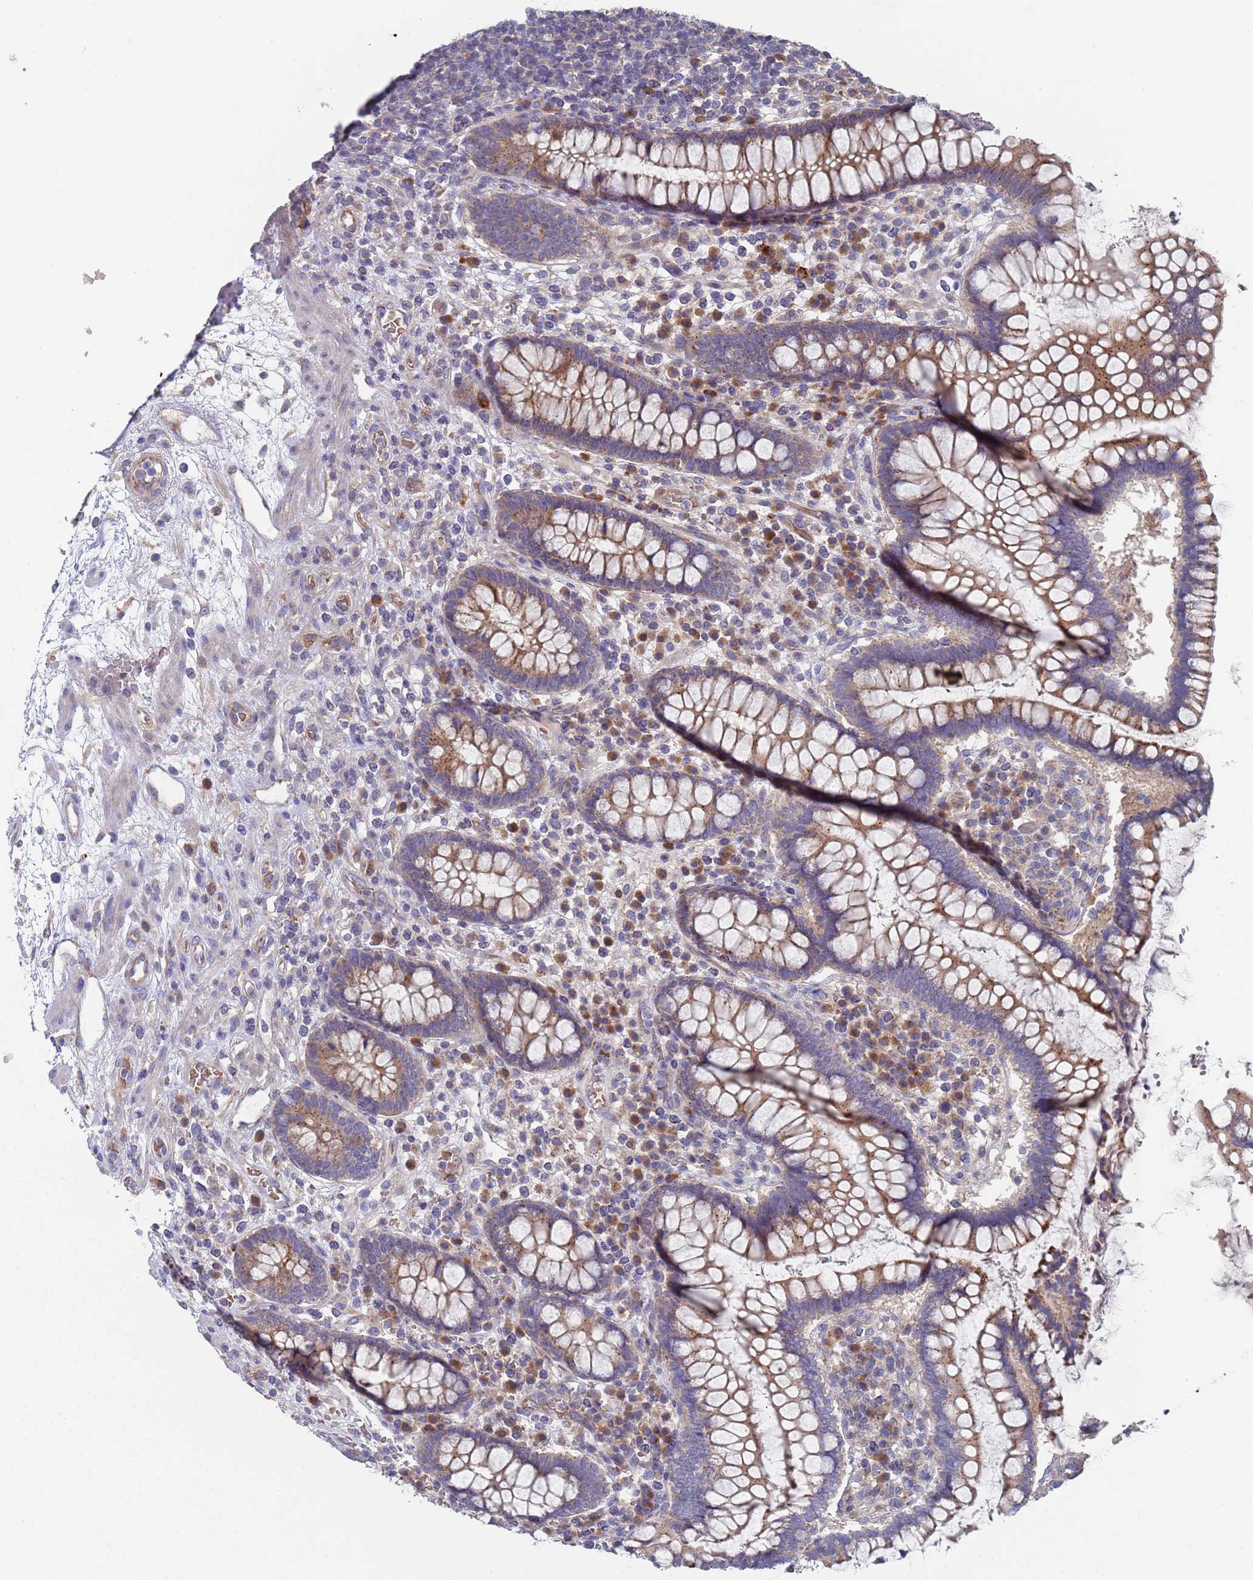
{"staining": {"intensity": "negative", "quantity": "none", "location": "none"}, "tissue": "colon", "cell_type": "Endothelial cells", "image_type": "normal", "snomed": [{"axis": "morphology", "description": "Normal tissue, NOS"}, {"axis": "topography", "description": "Colon"}], "caption": "Endothelial cells are negative for brown protein staining in normal colon.", "gene": "MALRD1", "patient": {"sex": "female", "age": 79}}